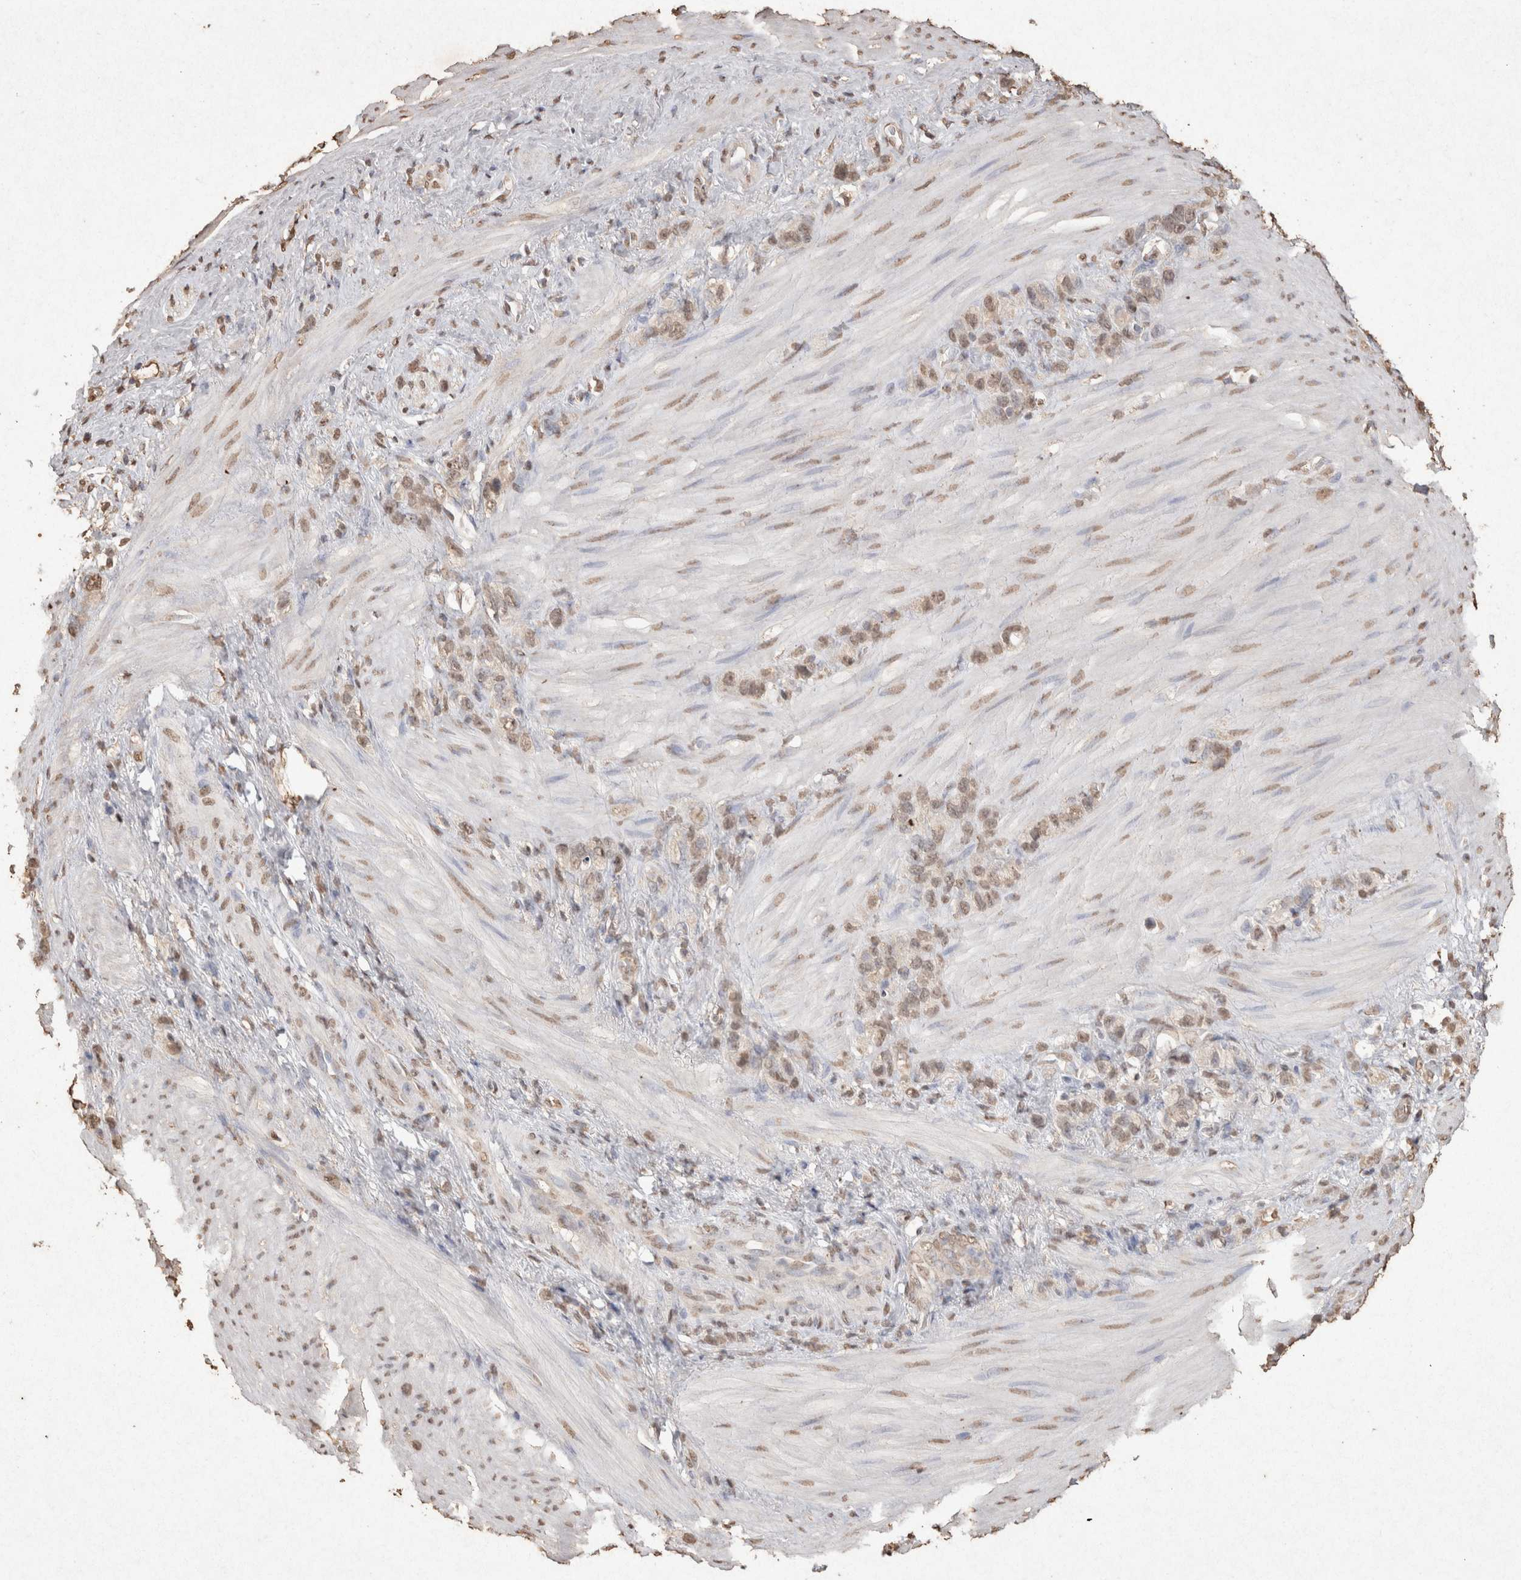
{"staining": {"intensity": "weak", "quantity": ">75%", "location": "nuclear"}, "tissue": "stomach cancer", "cell_type": "Tumor cells", "image_type": "cancer", "snomed": [{"axis": "morphology", "description": "Adenocarcinoma, NOS"}, {"axis": "morphology", "description": "Adenocarcinoma, High grade"}, {"axis": "topography", "description": "Stomach, upper"}, {"axis": "topography", "description": "Stomach, lower"}], "caption": "An image of adenocarcinoma (stomach) stained for a protein shows weak nuclear brown staining in tumor cells. Ihc stains the protein of interest in brown and the nuclei are stained blue.", "gene": "MLX", "patient": {"sex": "female", "age": 65}}